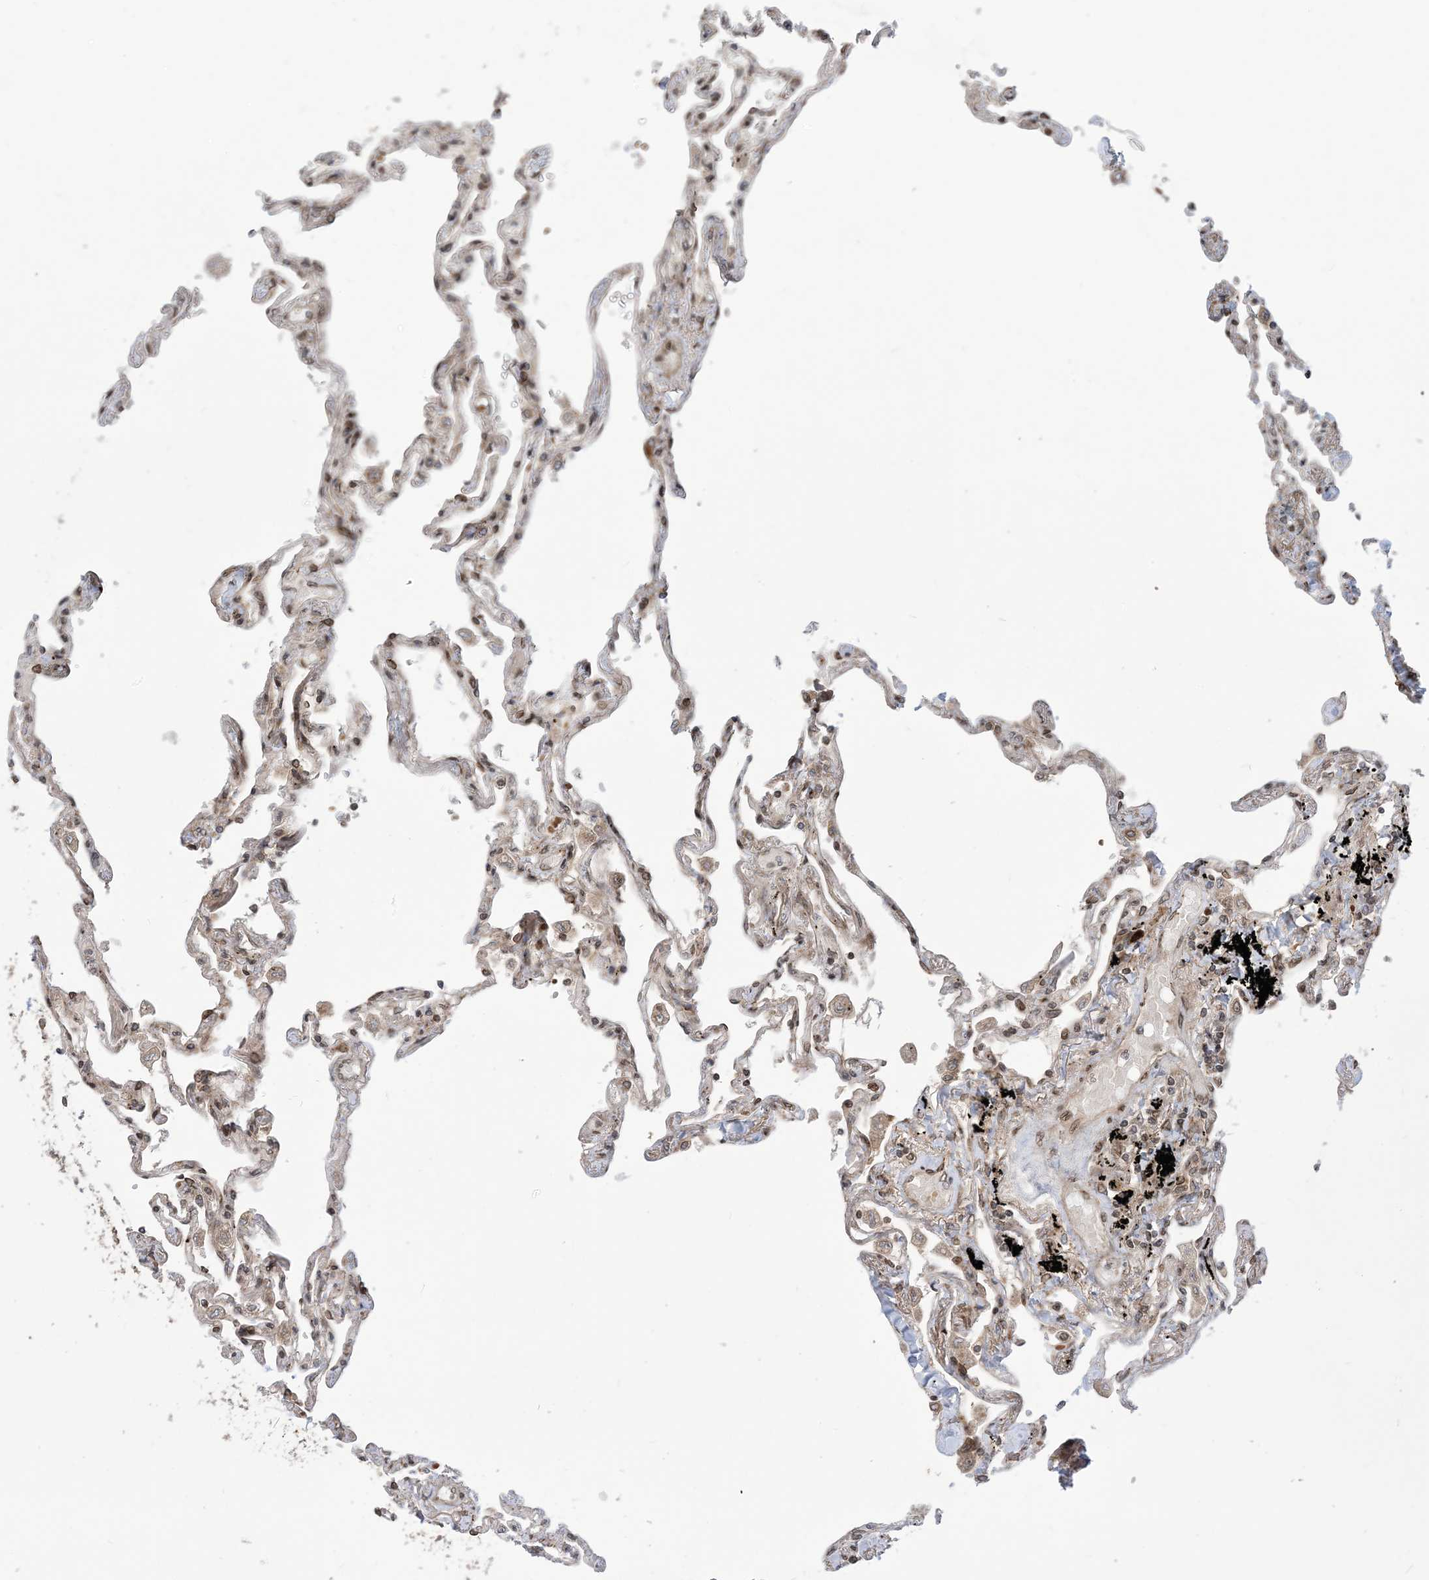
{"staining": {"intensity": "strong", "quantity": "25%-75%", "location": "cytoplasmic/membranous"}, "tissue": "lung", "cell_type": "Alveolar cells", "image_type": "normal", "snomed": [{"axis": "morphology", "description": "Normal tissue, NOS"}, {"axis": "topography", "description": "Lung"}], "caption": "Approximately 25%-75% of alveolar cells in benign human lung exhibit strong cytoplasmic/membranous protein expression as visualized by brown immunohistochemical staining.", "gene": "CASP4", "patient": {"sex": "female", "age": 67}}